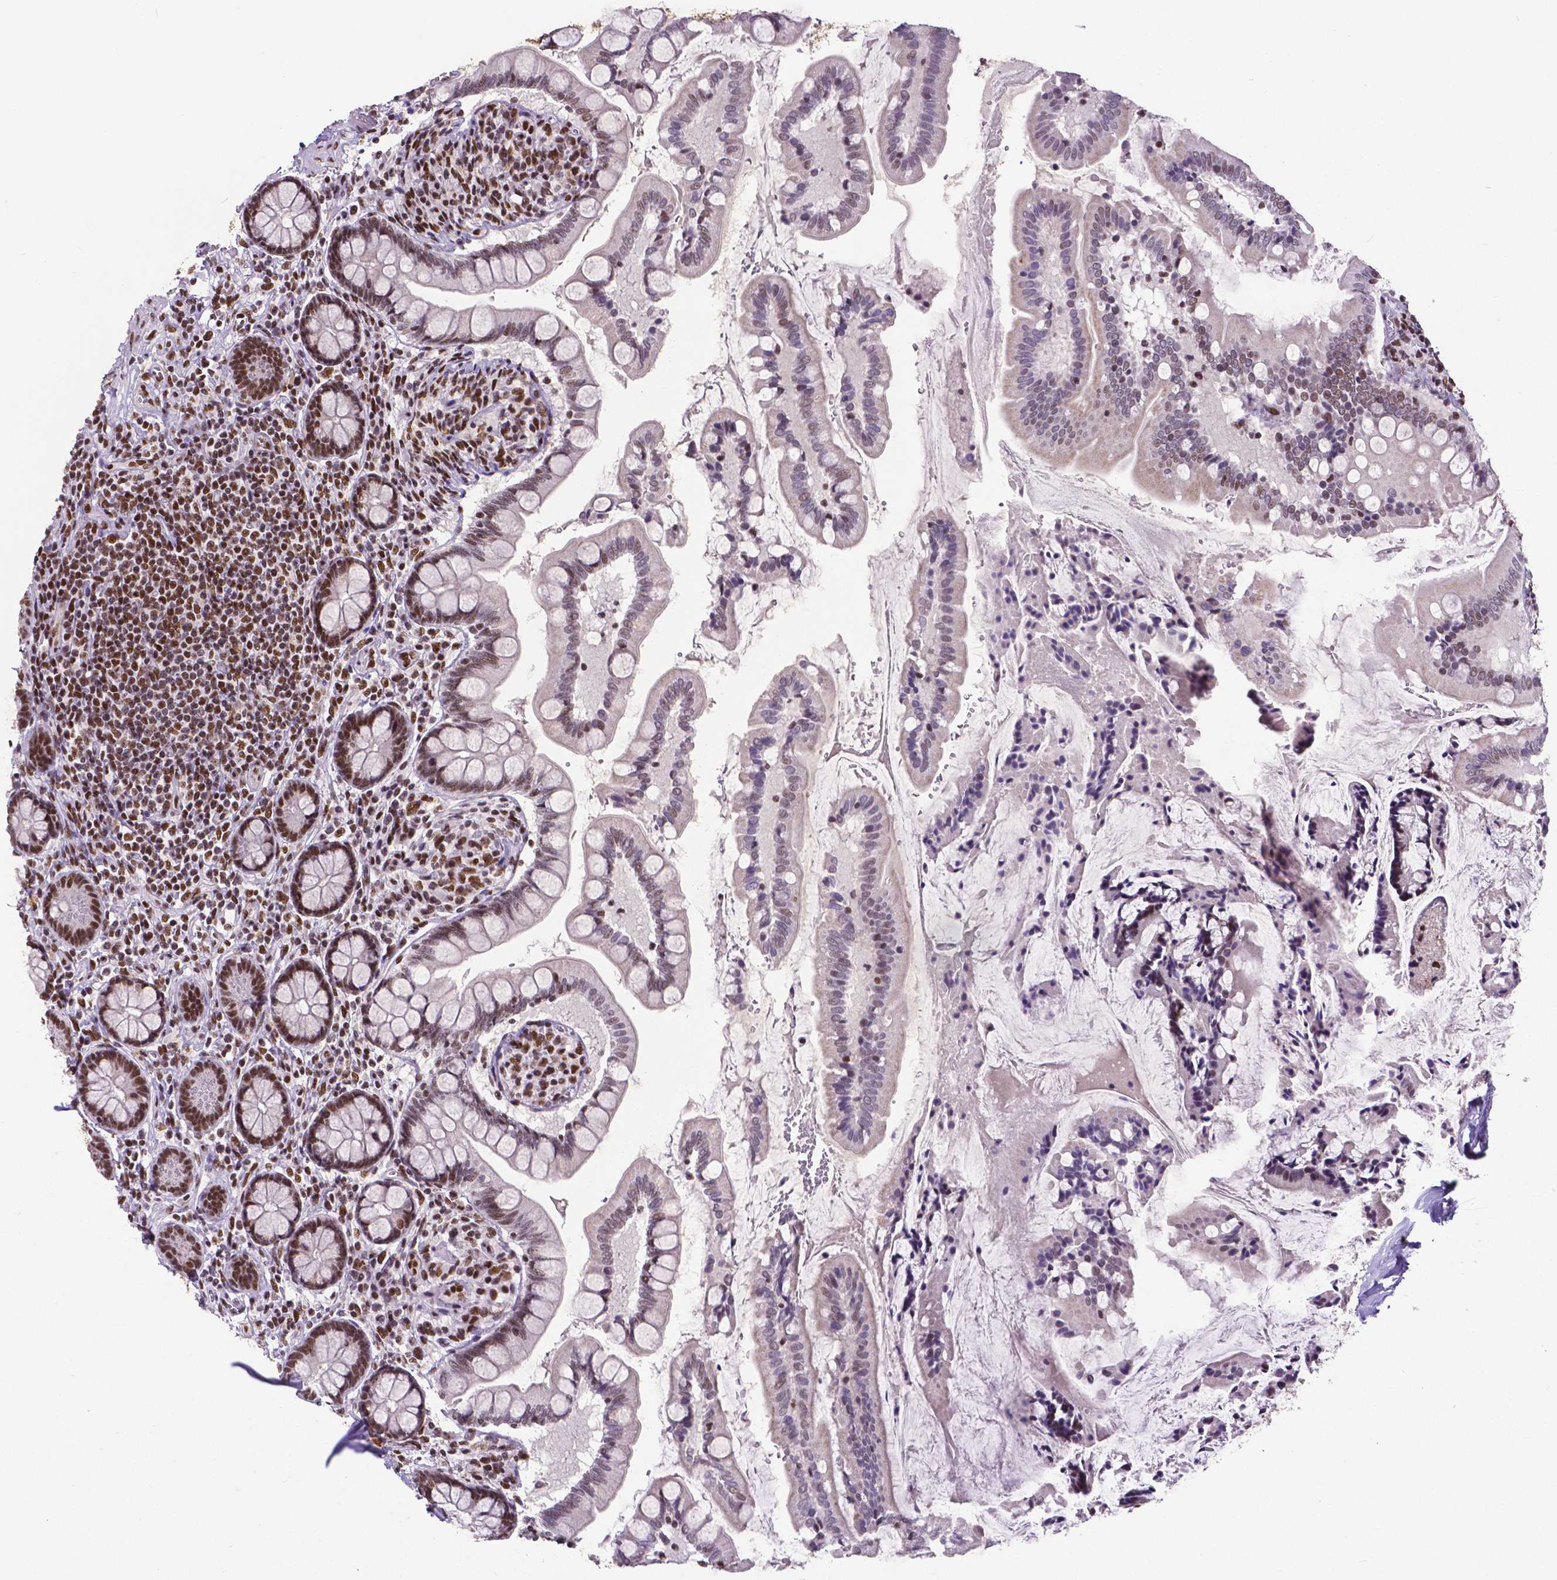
{"staining": {"intensity": "moderate", "quantity": "25%-75%", "location": "nuclear"}, "tissue": "small intestine", "cell_type": "Glandular cells", "image_type": "normal", "snomed": [{"axis": "morphology", "description": "Normal tissue, NOS"}, {"axis": "topography", "description": "Small intestine"}], "caption": "Unremarkable small intestine demonstrates moderate nuclear expression in approximately 25%-75% of glandular cells, visualized by immunohistochemistry.", "gene": "ATRX", "patient": {"sex": "female", "age": 56}}